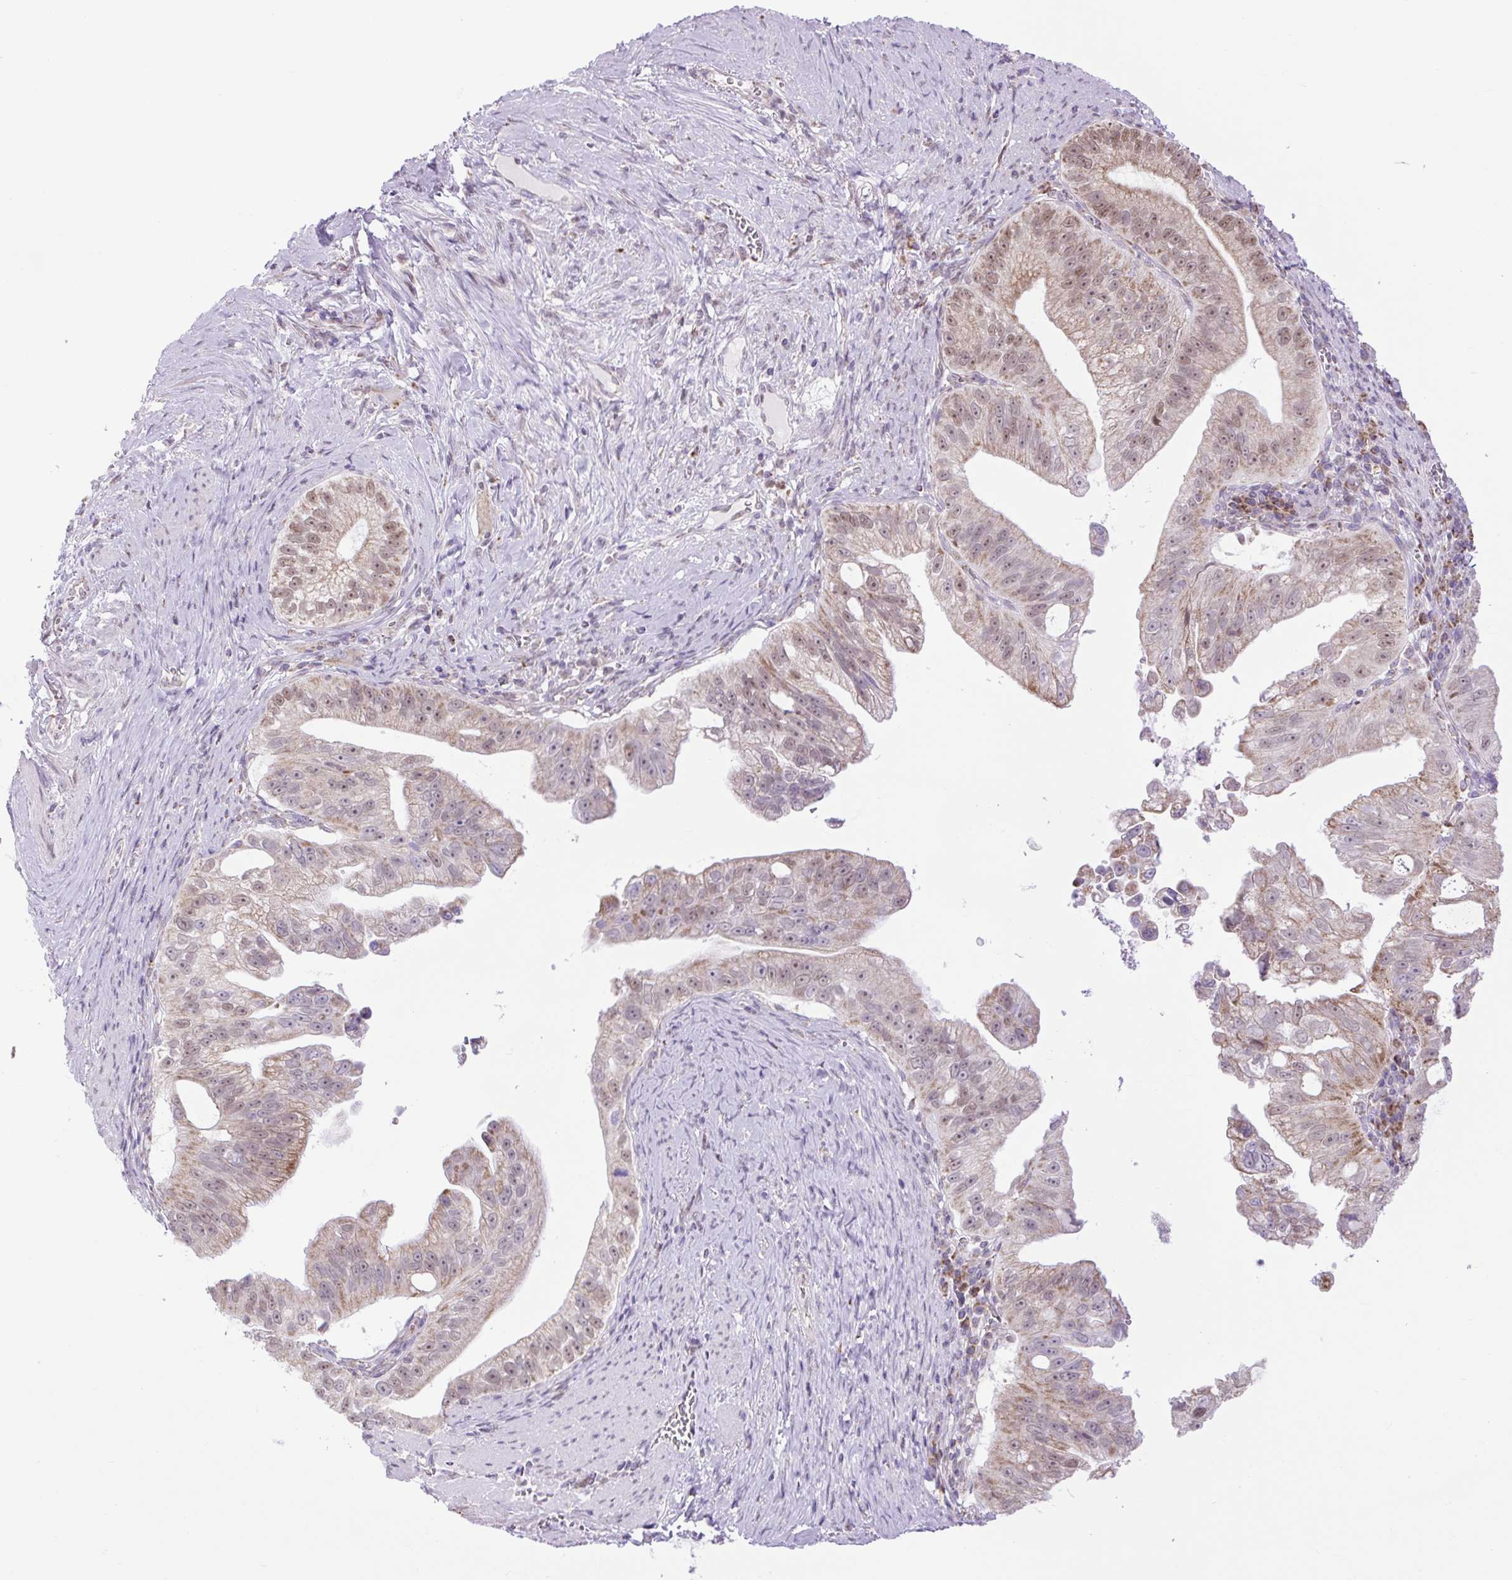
{"staining": {"intensity": "weak", "quantity": "25%-75%", "location": "cytoplasmic/membranous,nuclear"}, "tissue": "pancreatic cancer", "cell_type": "Tumor cells", "image_type": "cancer", "snomed": [{"axis": "morphology", "description": "Adenocarcinoma, NOS"}, {"axis": "topography", "description": "Pancreas"}], "caption": "Human adenocarcinoma (pancreatic) stained with a protein marker demonstrates weak staining in tumor cells.", "gene": "SCO2", "patient": {"sex": "male", "age": 70}}